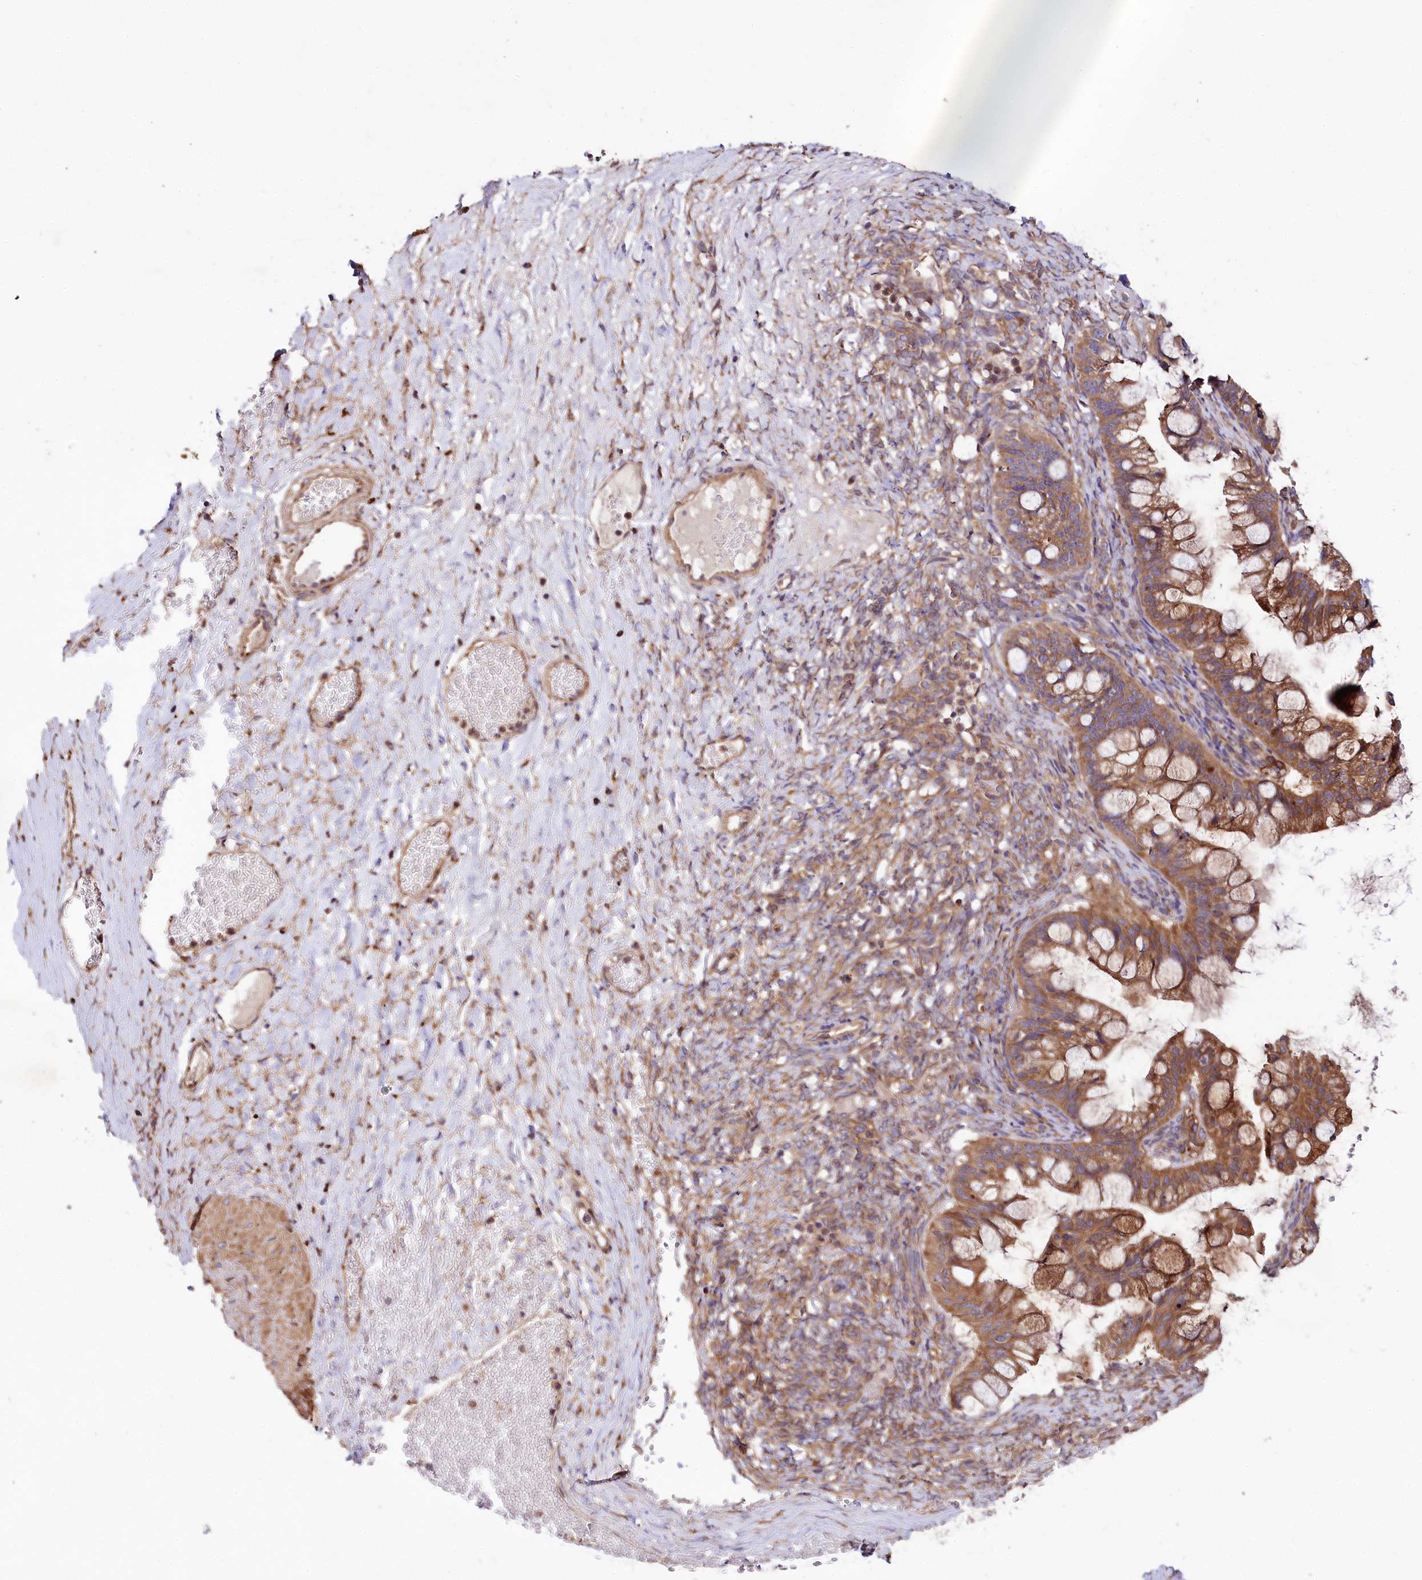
{"staining": {"intensity": "moderate", "quantity": ">75%", "location": "cytoplasmic/membranous"}, "tissue": "ovarian cancer", "cell_type": "Tumor cells", "image_type": "cancer", "snomed": [{"axis": "morphology", "description": "Cystadenocarcinoma, mucinous, NOS"}, {"axis": "topography", "description": "Ovary"}], "caption": "Immunohistochemical staining of ovarian cancer exhibits medium levels of moderate cytoplasmic/membranous staining in approximately >75% of tumor cells.", "gene": "CEP295", "patient": {"sex": "female", "age": 73}}